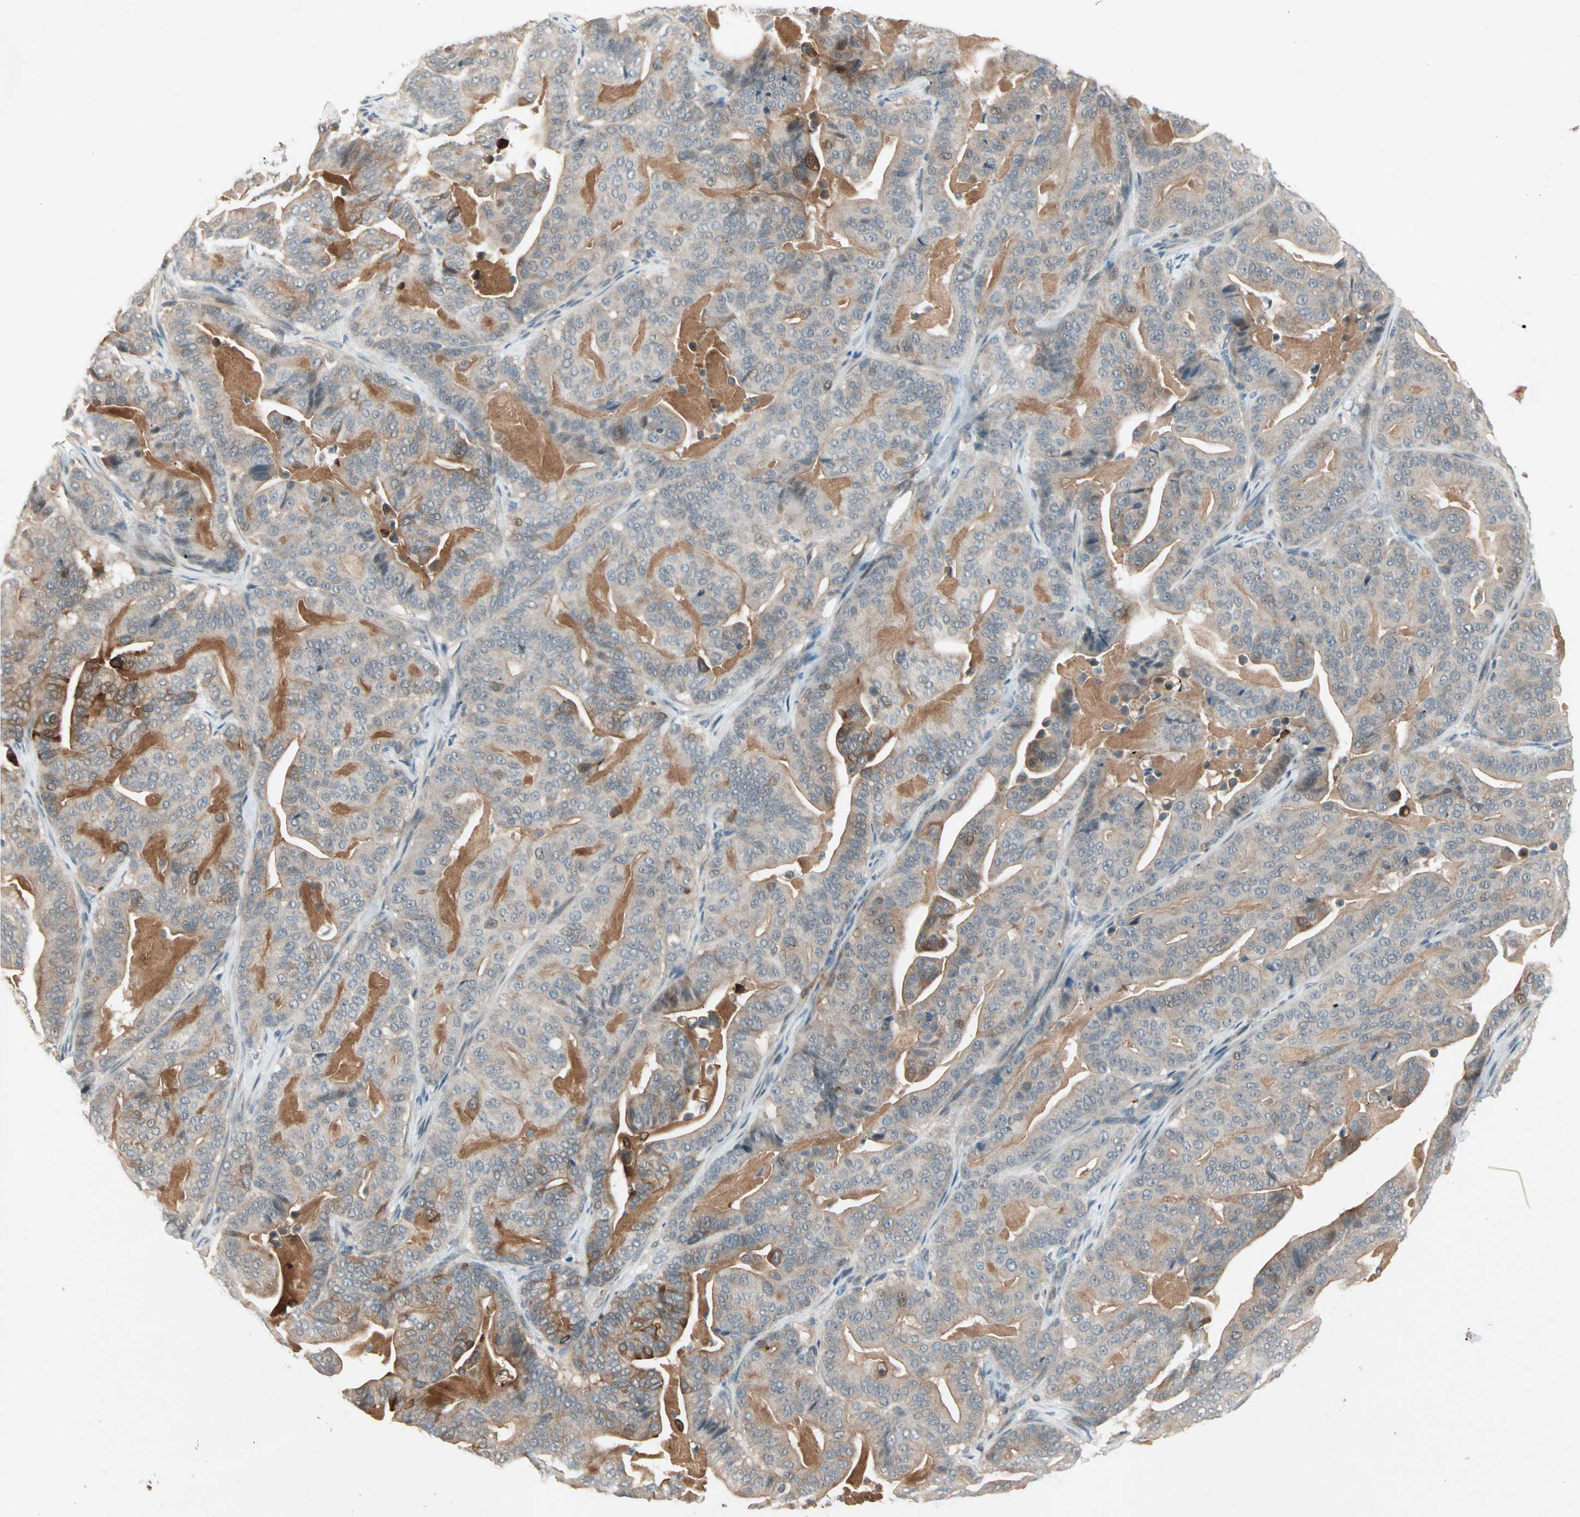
{"staining": {"intensity": "weak", "quantity": ">75%", "location": "cytoplasmic/membranous"}, "tissue": "pancreatic cancer", "cell_type": "Tumor cells", "image_type": "cancer", "snomed": [{"axis": "morphology", "description": "Adenocarcinoma, NOS"}, {"axis": "topography", "description": "Pancreas"}], "caption": "Adenocarcinoma (pancreatic) tissue exhibits weak cytoplasmic/membranous positivity in approximately >75% of tumor cells Using DAB (brown) and hematoxylin (blue) stains, captured at high magnification using brightfield microscopy.", "gene": "RTL6", "patient": {"sex": "male", "age": 63}}